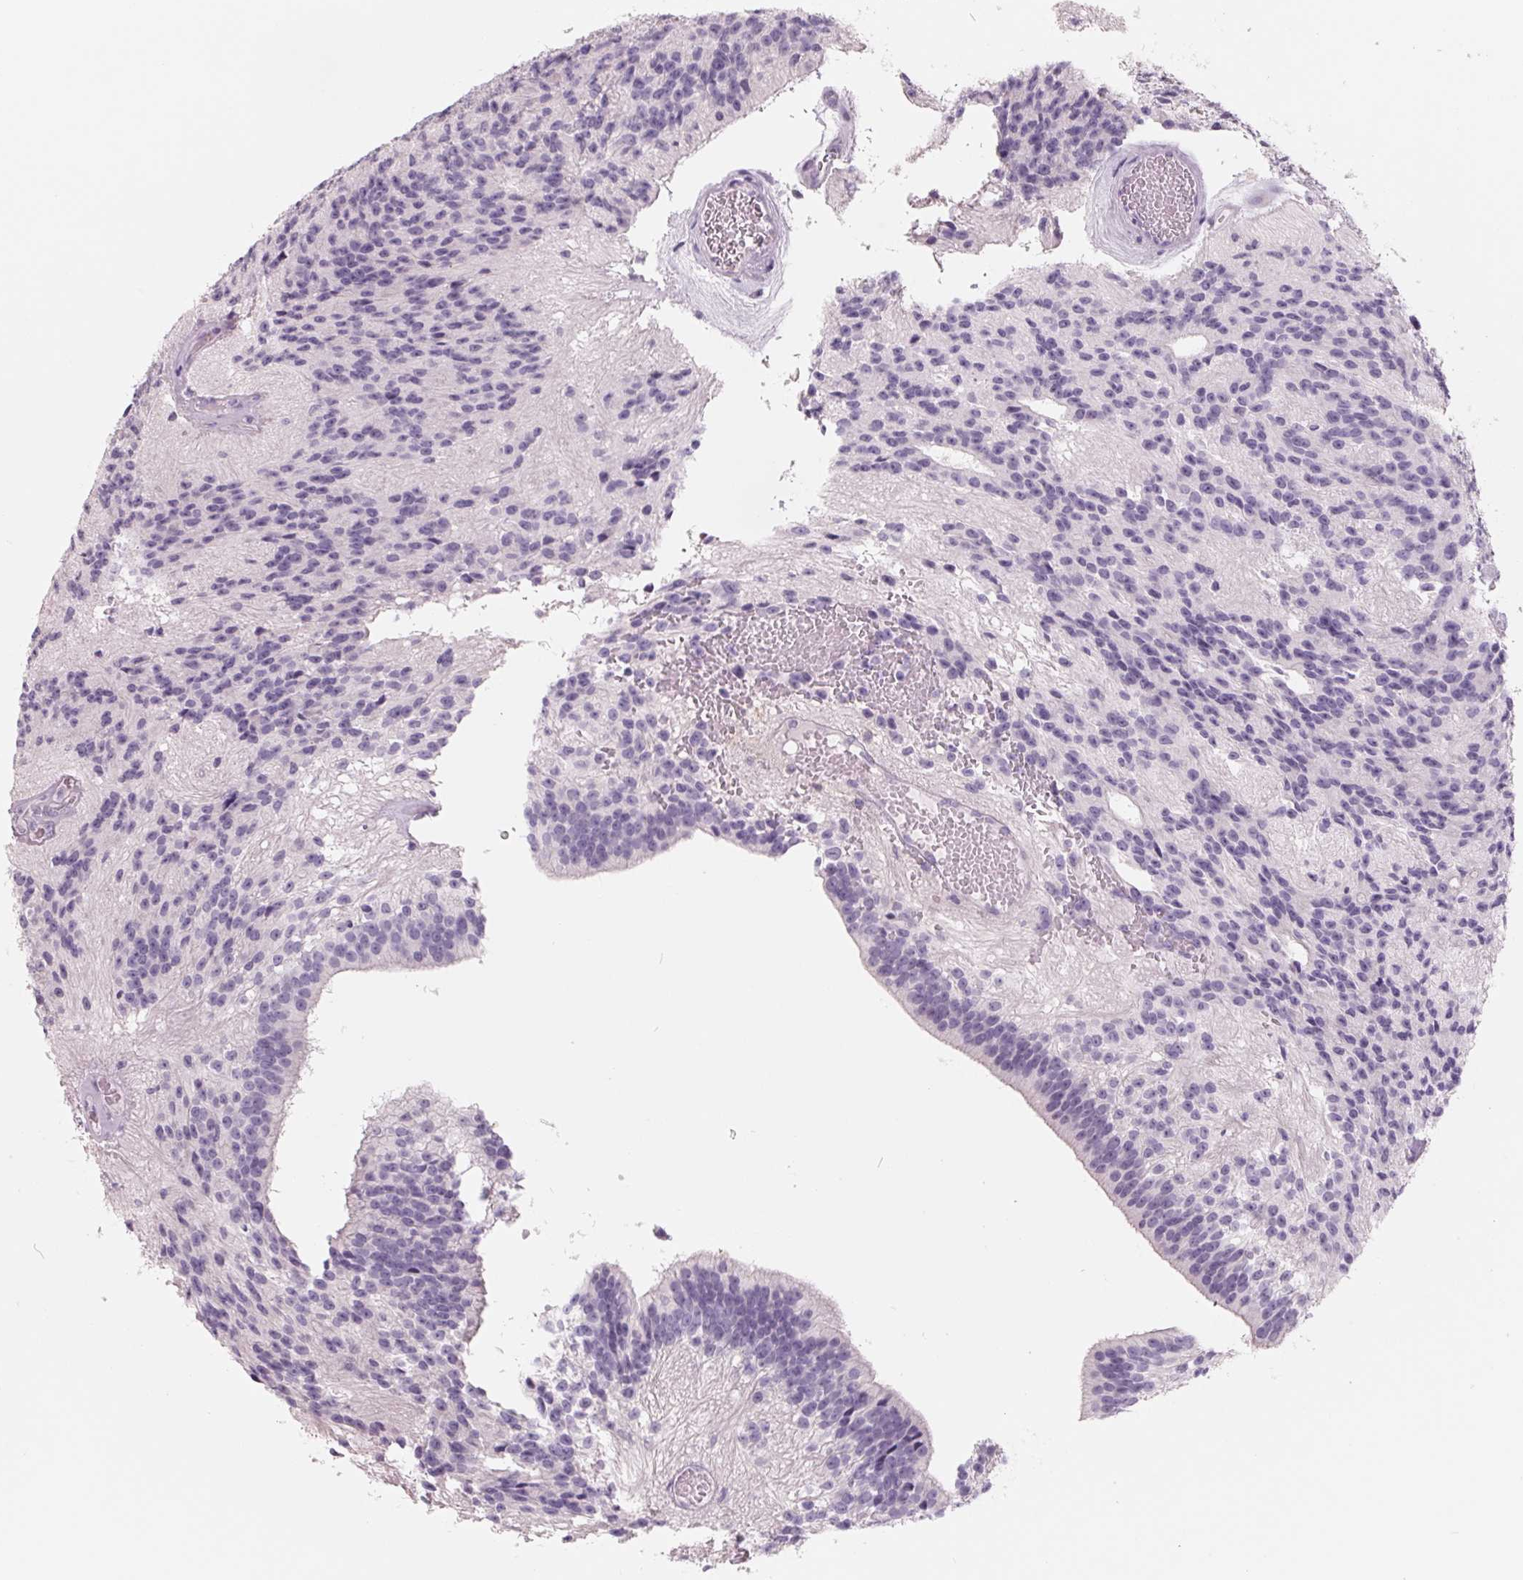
{"staining": {"intensity": "negative", "quantity": "none", "location": "none"}, "tissue": "glioma", "cell_type": "Tumor cells", "image_type": "cancer", "snomed": [{"axis": "morphology", "description": "Glioma, malignant, Low grade"}, {"axis": "topography", "description": "Brain"}], "caption": "Immunohistochemical staining of malignant low-grade glioma displays no significant positivity in tumor cells.", "gene": "FTCD", "patient": {"sex": "male", "age": 31}}